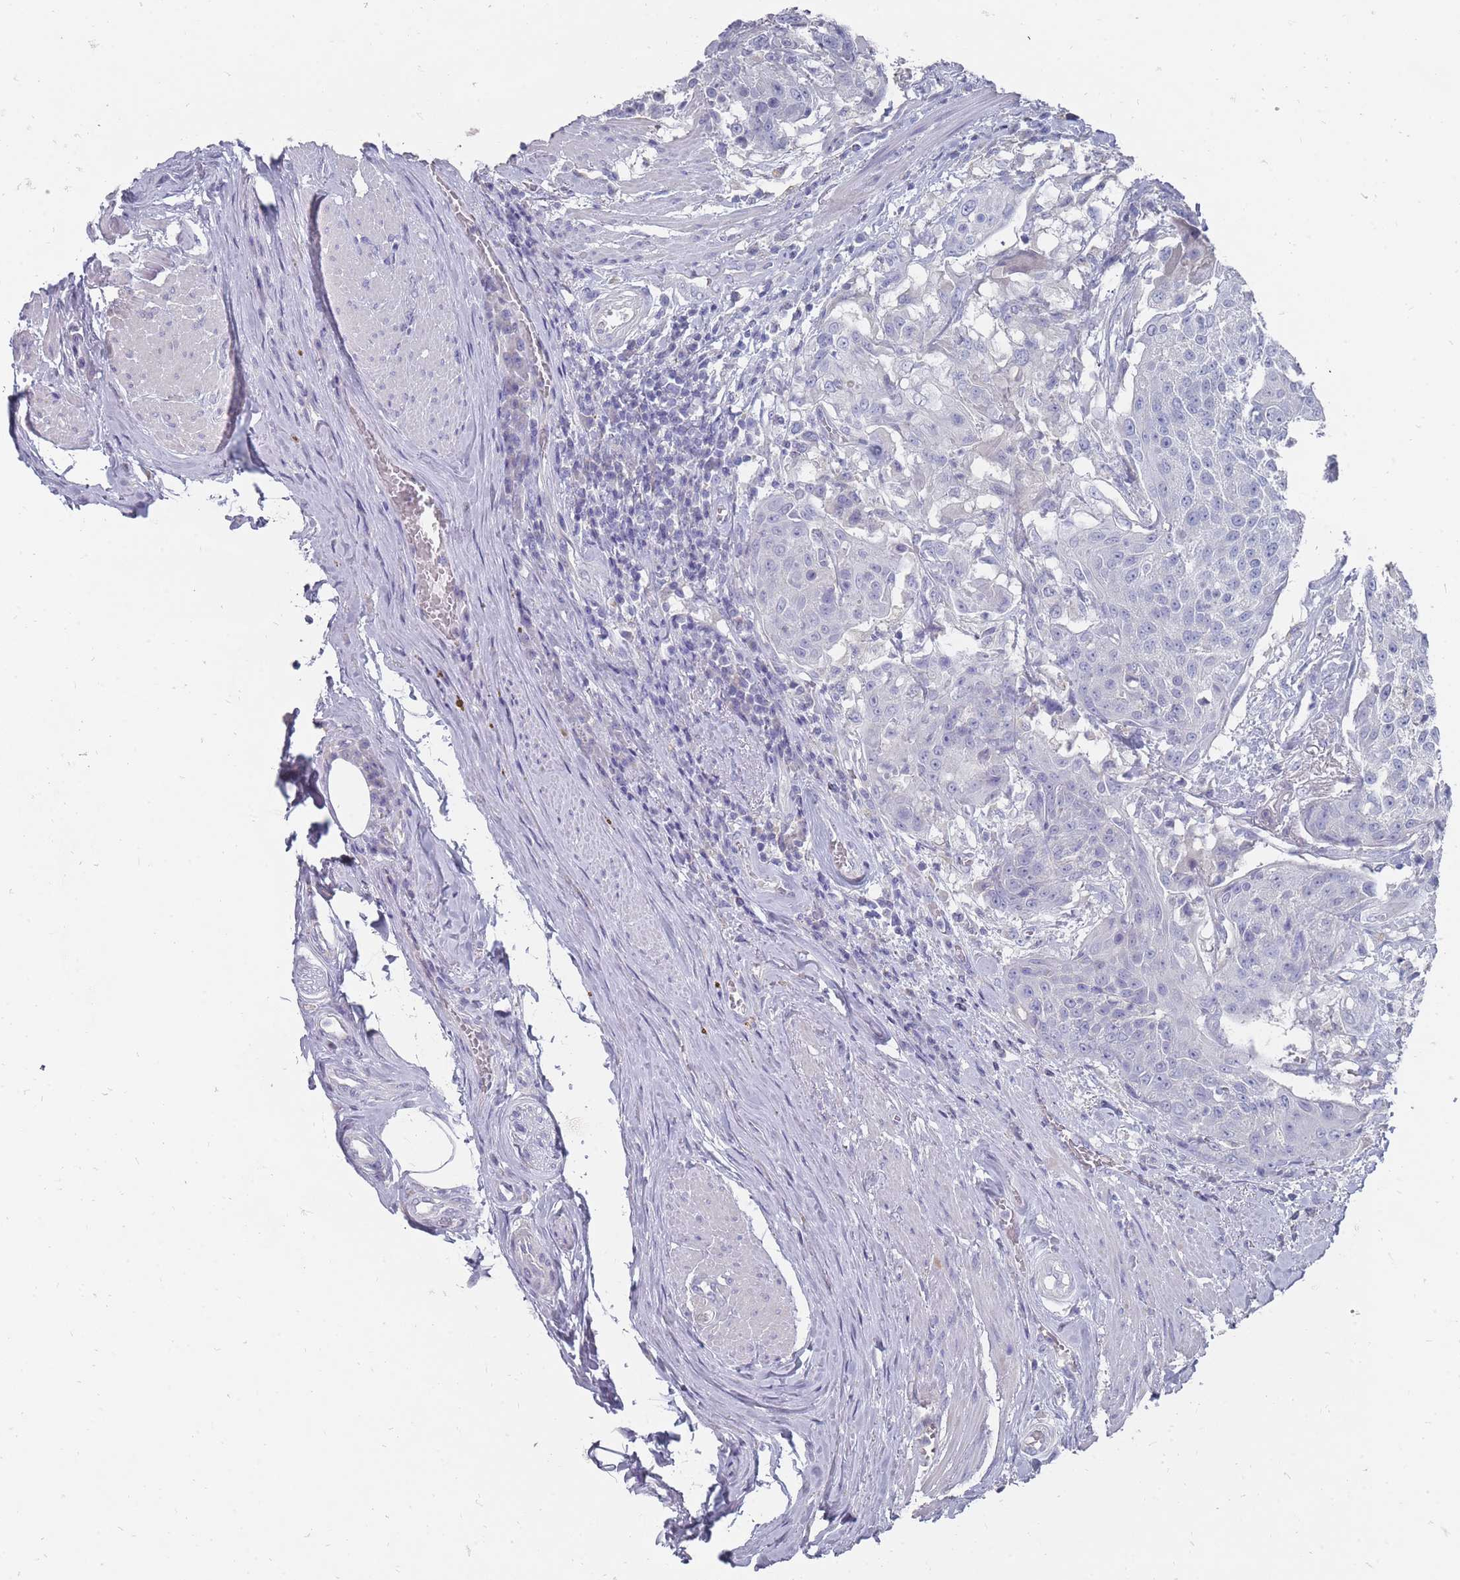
{"staining": {"intensity": "negative", "quantity": "none", "location": "none"}, "tissue": "urothelial cancer", "cell_type": "Tumor cells", "image_type": "cancer", "snomed": [{"axis": "morphology", "description": "Urothelial carcinoma, High grade"}, {"axis": "topography", "description": "Urinary bladder"}], "caption": "An immunohistochemistry image of urothelial cancer is shown. There is no staining in tumor cells of urothelial cancer. (DAB (3,3'-diaminobenzidine) immunohistochemistry, high magnification).", "gene": "OTULINL", "patient": {"sex": "female", "age": 63}}